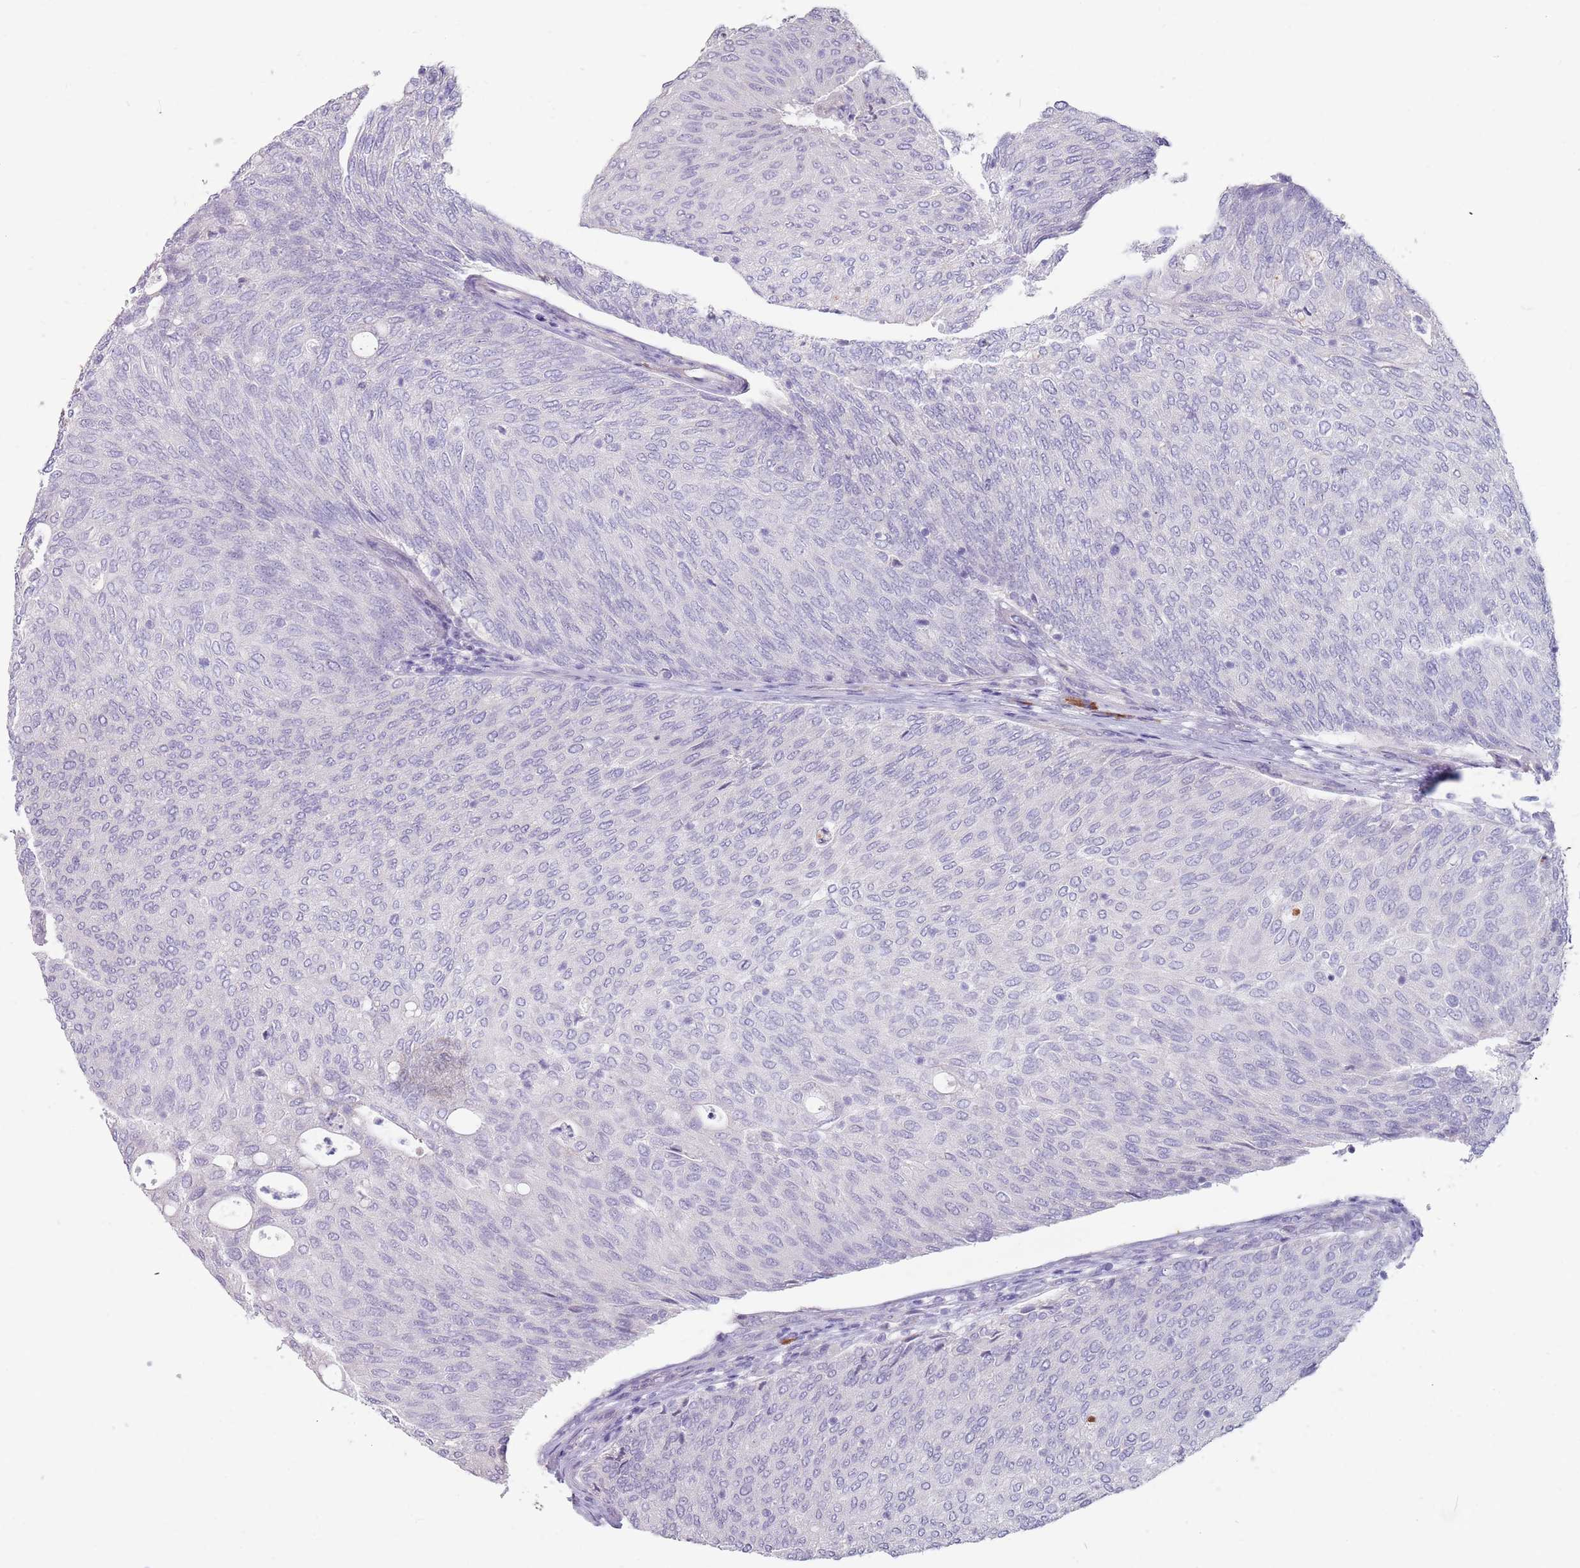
{"staining": {"intensity": "negative", "quantity": "none", "location": "none"}, "tissue": "urothelial cancer", "cell_type": "Tumor cells", "image_type": "cancer", "snomed": [{"axis": "morphology", "description": "Urothelial carcinoma, Low grade"}, {"axis": "topography", "description": "Urinary bladder"}], "caption": "Urothelial cancer was stained to show a protein in brown. There is no significant expression in tumor cells.", "gene": "DXO", "patient": {"sex": "female", "age": 79}}